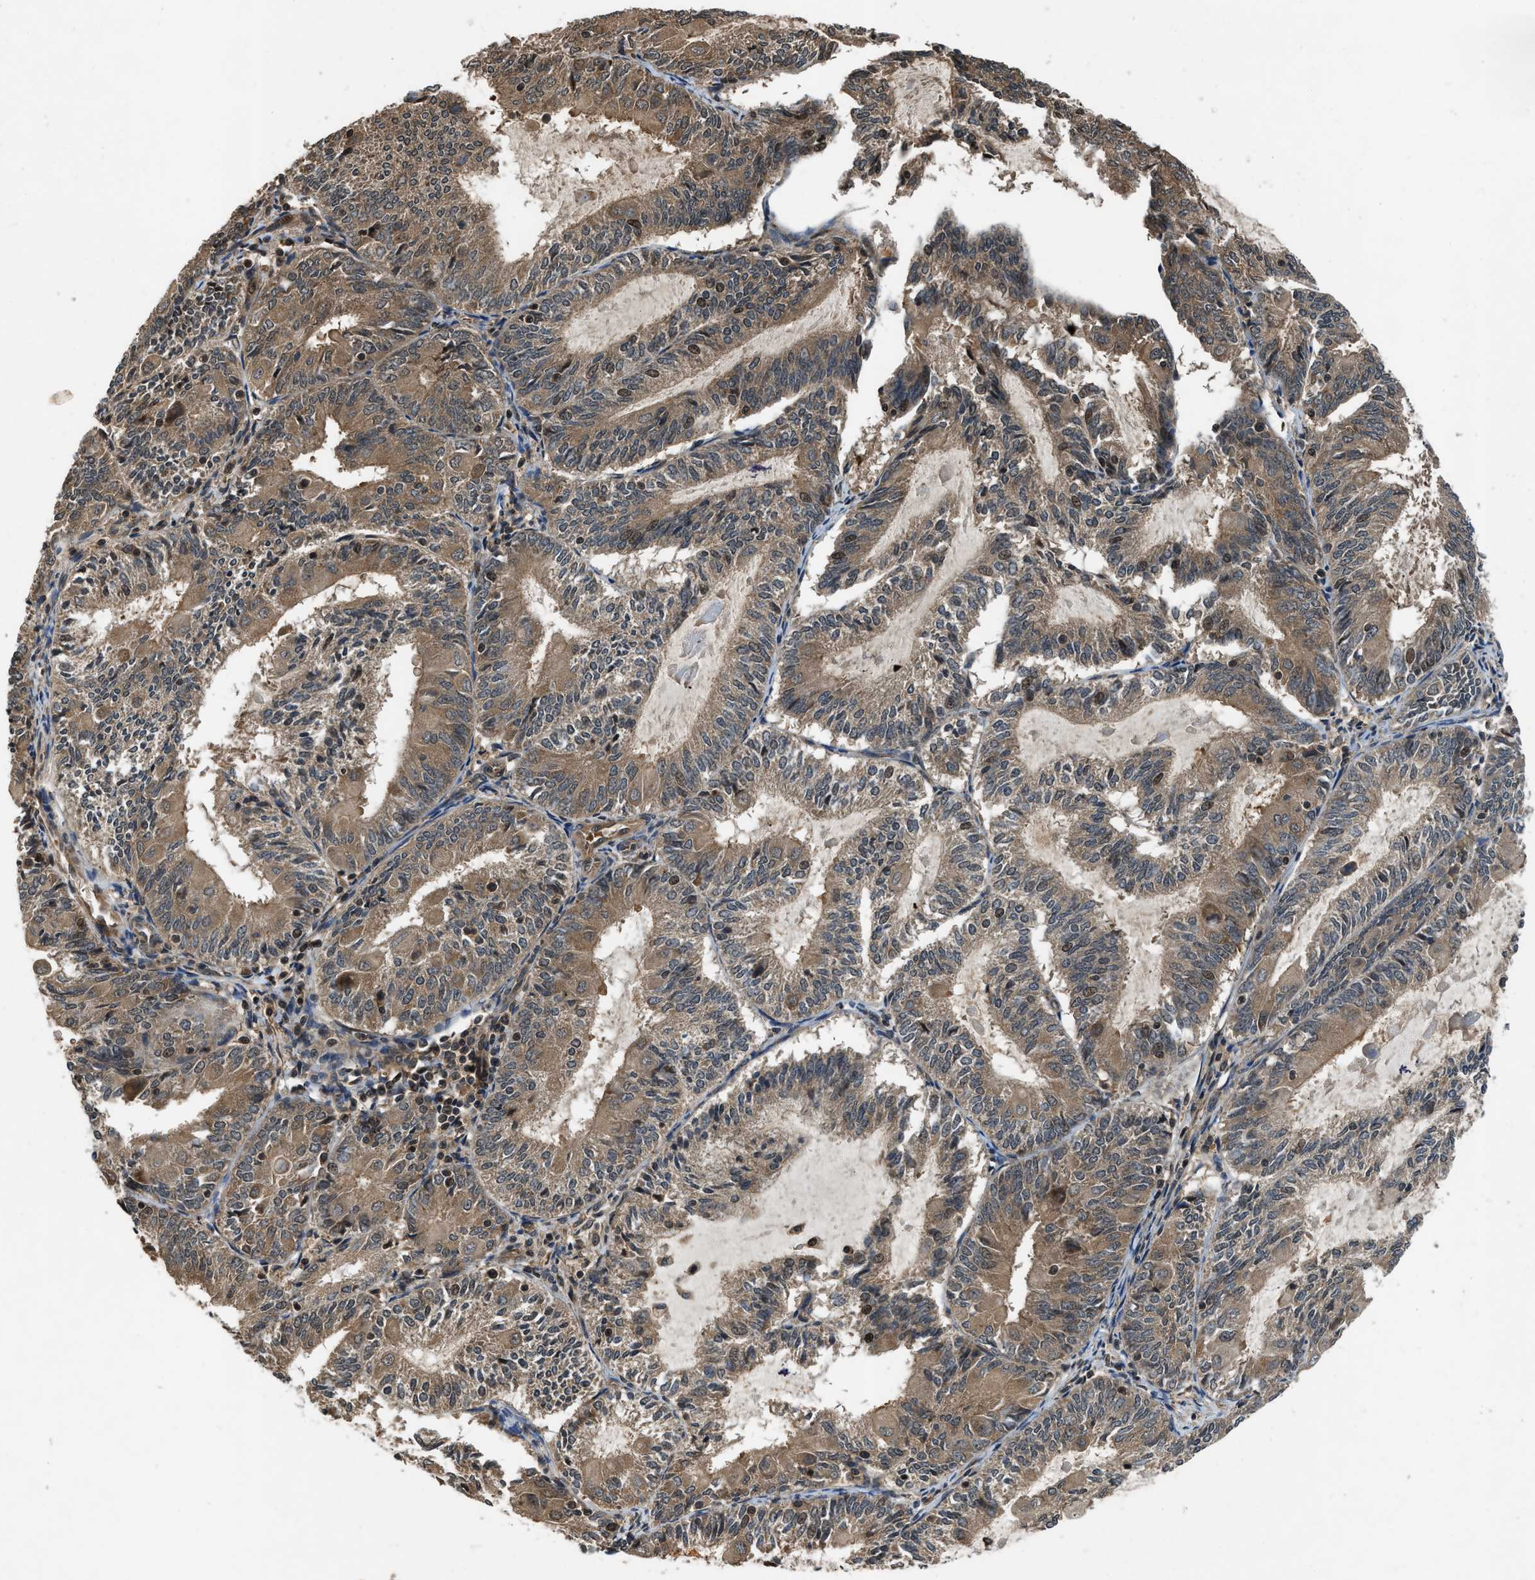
{"staining": {"intensity": "moderate", "quantity": ">75%", "location": "cytoplasmic/membranous,nuclear"}, "tissue": "endometrial cancer", "cell_type": "Tumor cells", "image_type": "cancer", "snomed": [{"axis": "morphology", "description": "Adenocarcinoma, NOS"}, {"axis": "topography", "description": "Endometrium"}], "caption": "Endometrial adenocarcinoma tissue shows moderate cytoplasmic/membranous and nuclear positivity in approximately >75% of tumor cells The staining is performed using DAB (3,3'-diaminobenzidine) brown chromogen to label protein expression. The nuclei are counter-stained blue using hematoxylin.", "gene": "RPS6KB1", "patient": {"sex": "female", "age": 81}}